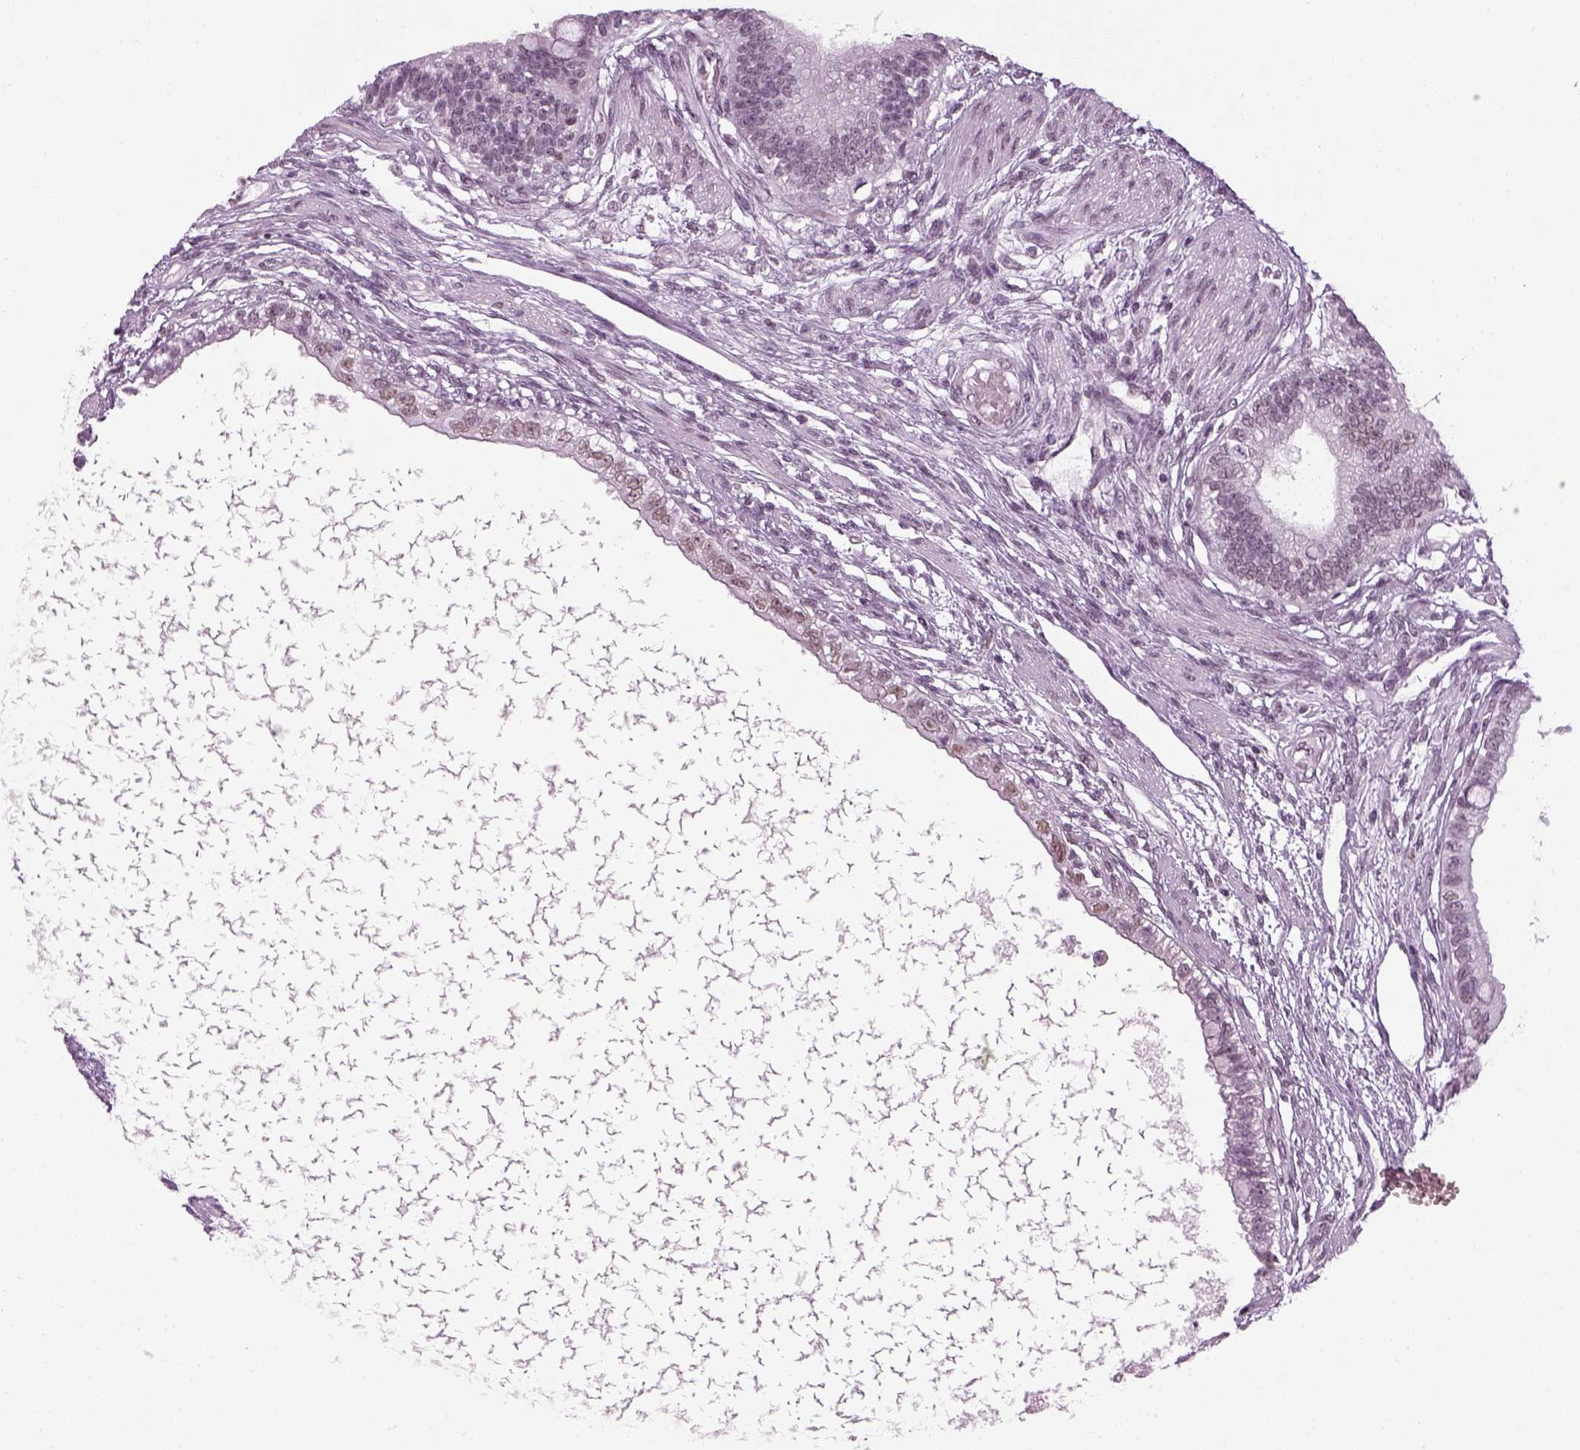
{"staining": {"intensity": "weak", "quantity": "<25%", "location": "nuclear"}, "tissue": "testis cancer", "cell_type": "Tumor cells", "image_type": "cancer", "snomed": [{"axis": "morphology", "description": "Carcinoma, Embryonal, NOS"}, {"axis": "topography", "description": "Testis"}], "caption": "An image of human embryonal carcinoma (testis) is negative for staining in tumor cells. Nuclei are stained in blue.", "gene": "KCNG2", "patient": {"sex": "male", "age": 26}}